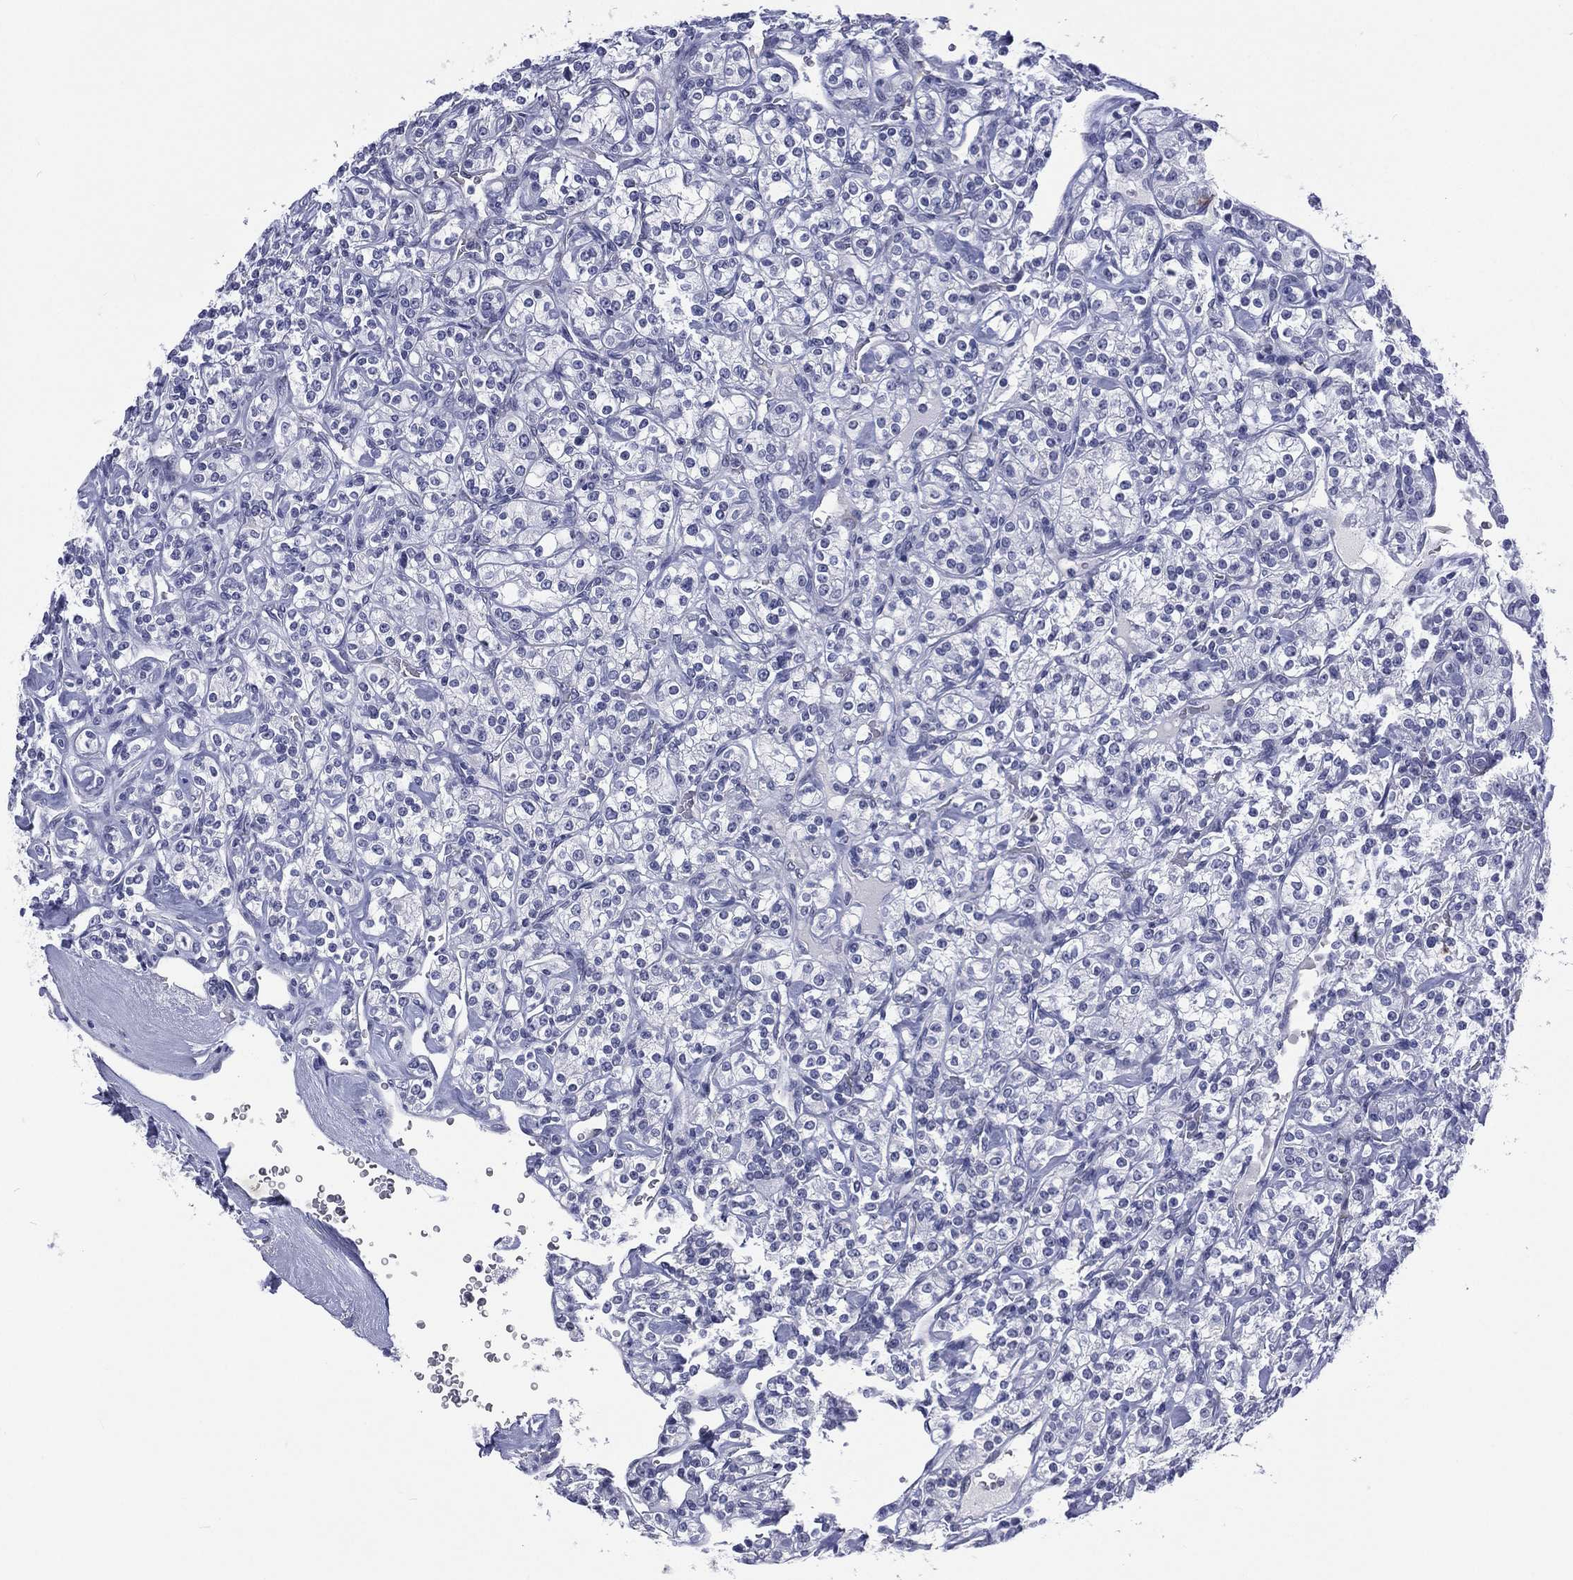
{"staining": {"intensity": "negative", "quantity": "none", "location": "none"}, "tissue": "renal cancer", "cell_type": "Tumor cells", "image_type": "cancer", "snomed": [{"axis": "morphology", "description": "Adenocarcinoma, NOS"}, {"axis": "topography", "description": "Kidney"}], "caption": "DAB immunohistochemical staining of renal adenocarcinoma reveals no significant staining in tumor cells.", "gene": "SSX1", "patient": {"sex": "male", "age": 77}}